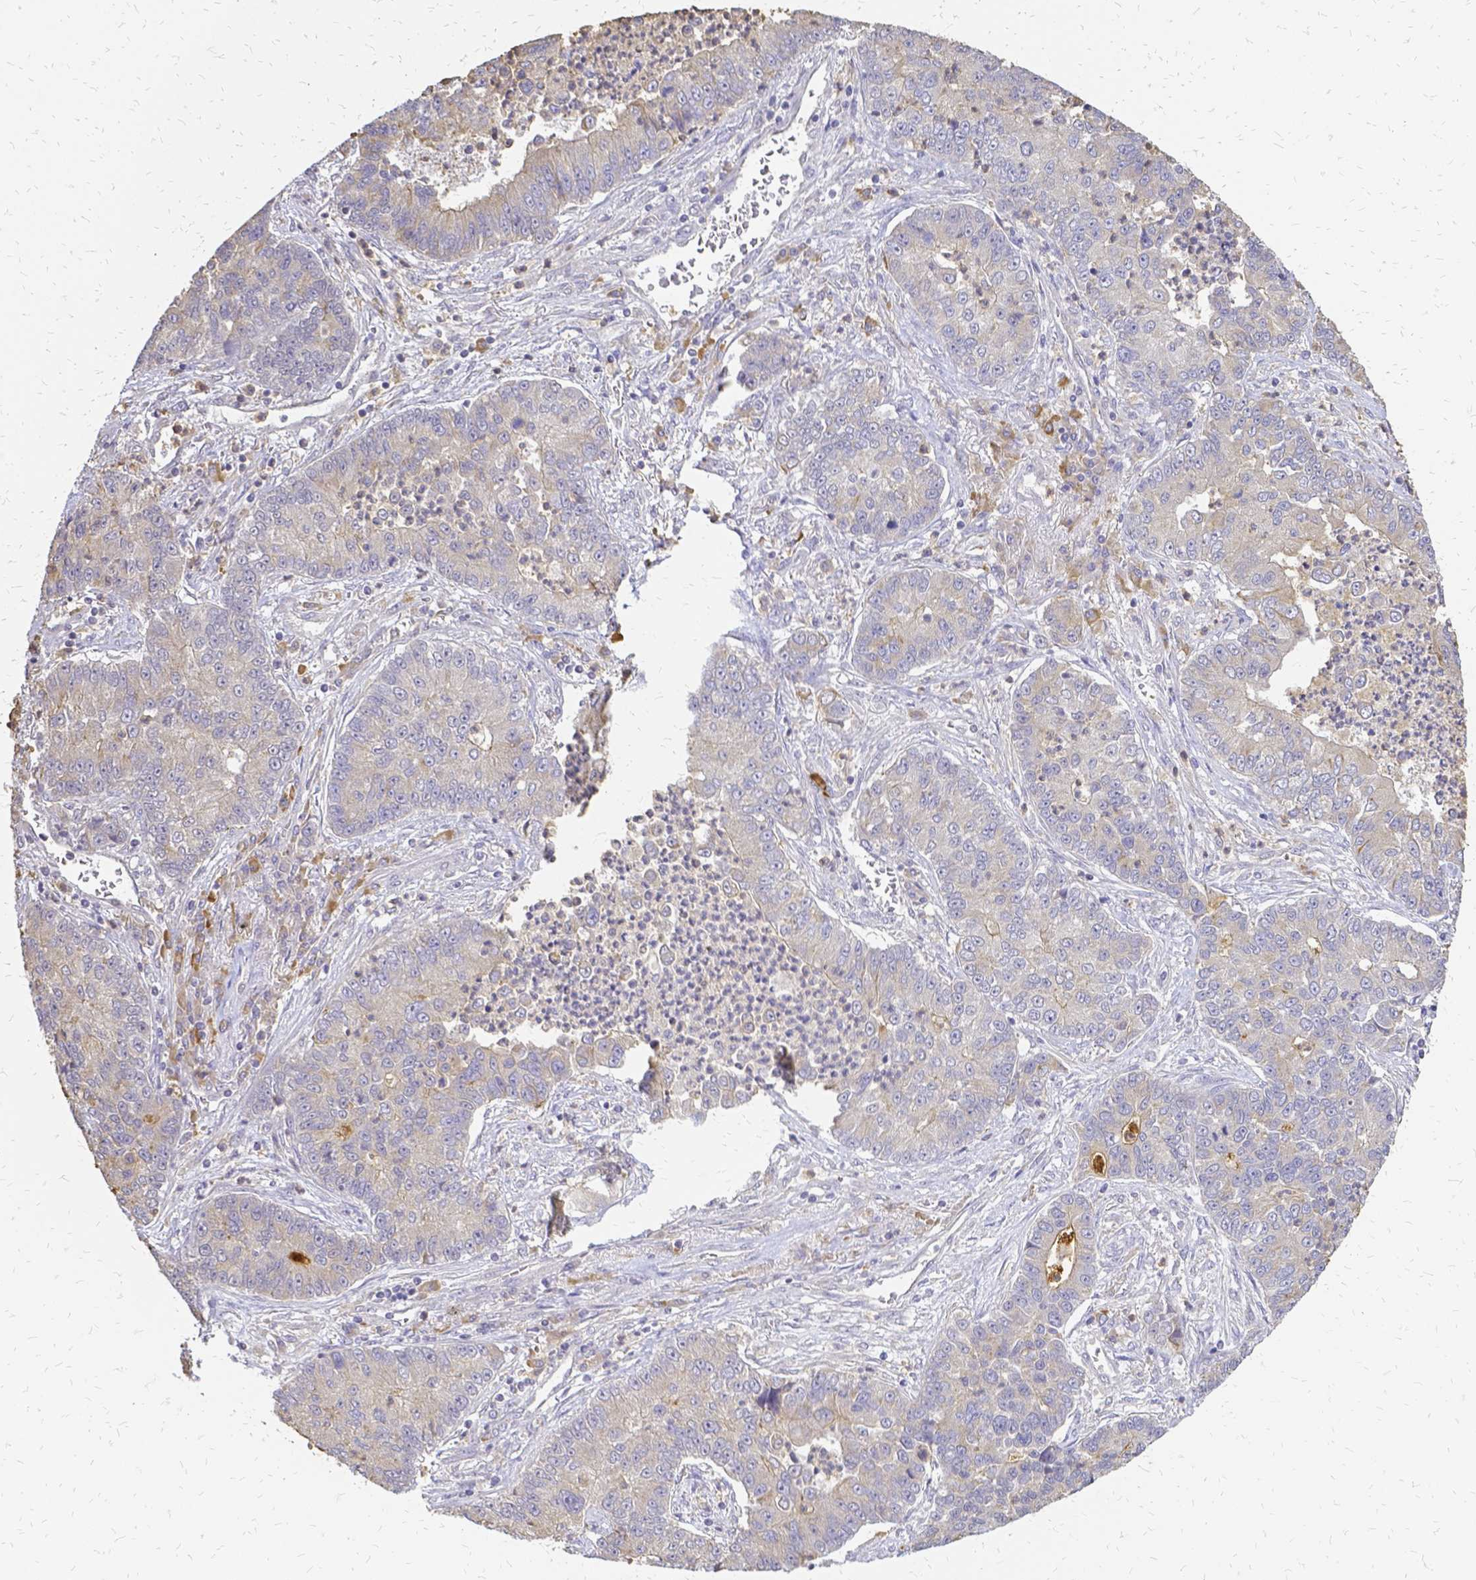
{"staining": {"intensity": "negative", "quantity": "none", "location": "none"}, "tissue": "lung cancer", "cell_type": "Tumor cells", "image_type": "cancer", "snomed": [{"axis": "morphology", "description": "Adenocarcinoma, NOS"}, {"axis": "topography", "description": "Lung"}], "caption": "DAB (3,3'-diaminobenzidine) immunohistochemical staining of lung cancer reveals no significant staining in tumor cells.", "gene": "CIB1", "patient": {"sex": "female", "age": 57}}